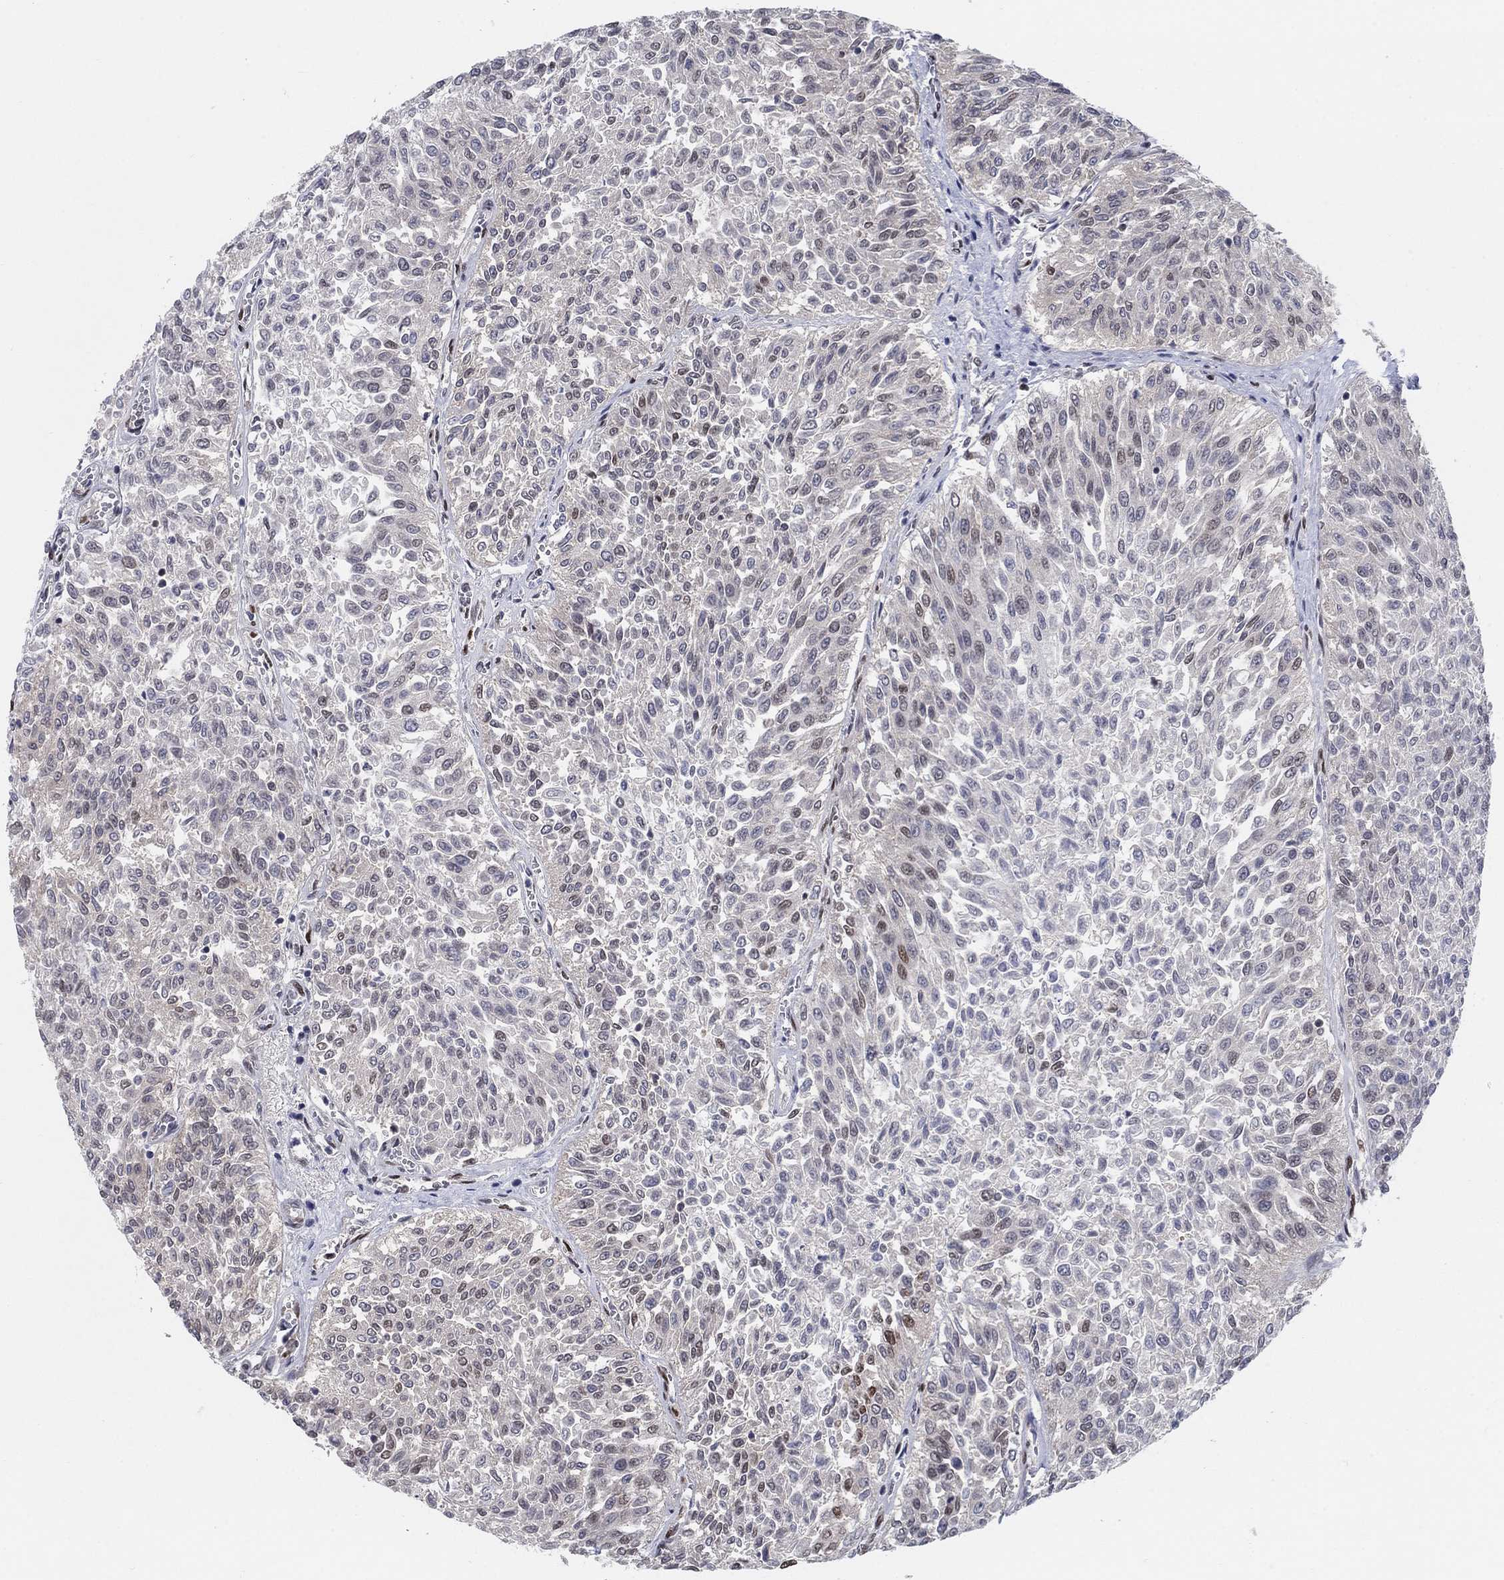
{"staining": {"intensity": "strong", "quantity": "<25%", "location": "nuclear"}, "tissue": "urothelial cancer", "cell_type": "Tumor cells", "image_type": "cancer", "snomed": [{"axis": "morphology", "description": "Urothelial carcinoma, Low grade"}, {"axis": "topography", "description": "Urinary bladder"}], "caption": "Immunohistochemistry (IHC) (DAB (3,3'-diaminobenzidine)) staining of low-grade urothelial carcinoma reveals strong nuclear protein expression in approximately <25% of tumor cells.", "gene": "CENPE", "patient": {"sex": "male", "age": 78}}